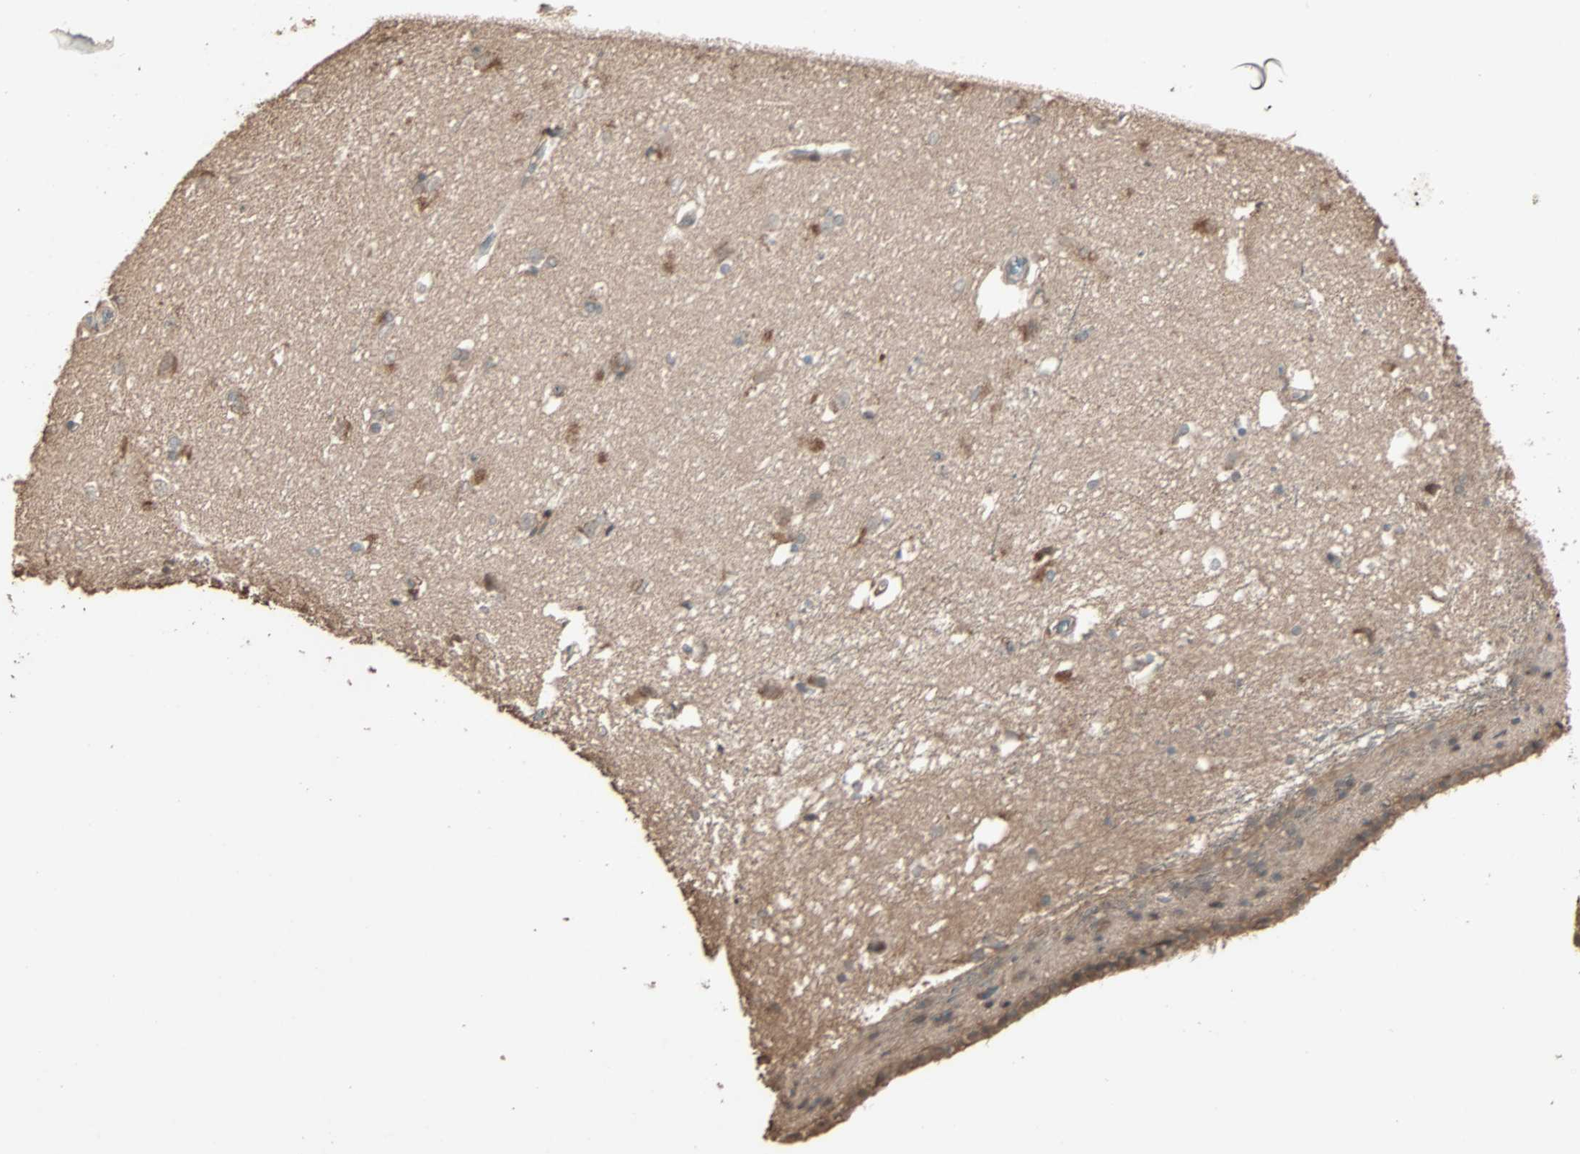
{"staining": {"intensity": "moderate", "quantity": "<25%", "location": "cytoplasmic/membranous"}, "tissue": "caudate", "cell_type": "Glial cells", "image_type": "normal", "snomed": [{"axis": "morphology", "description": "Normal tissue, NOS"}, {"axis": "topography", "description": "Lateral ventricle wall"}], "caption": "A micrograph of human caudate stained for a protein reveals moderate cytoplasmic/membranous brown staining in glial cells. The protein is shown in brown color, while the nuclei are stained blue.", "gene": "CALCRL", "patient": {"sex": "female", "age": 19}}